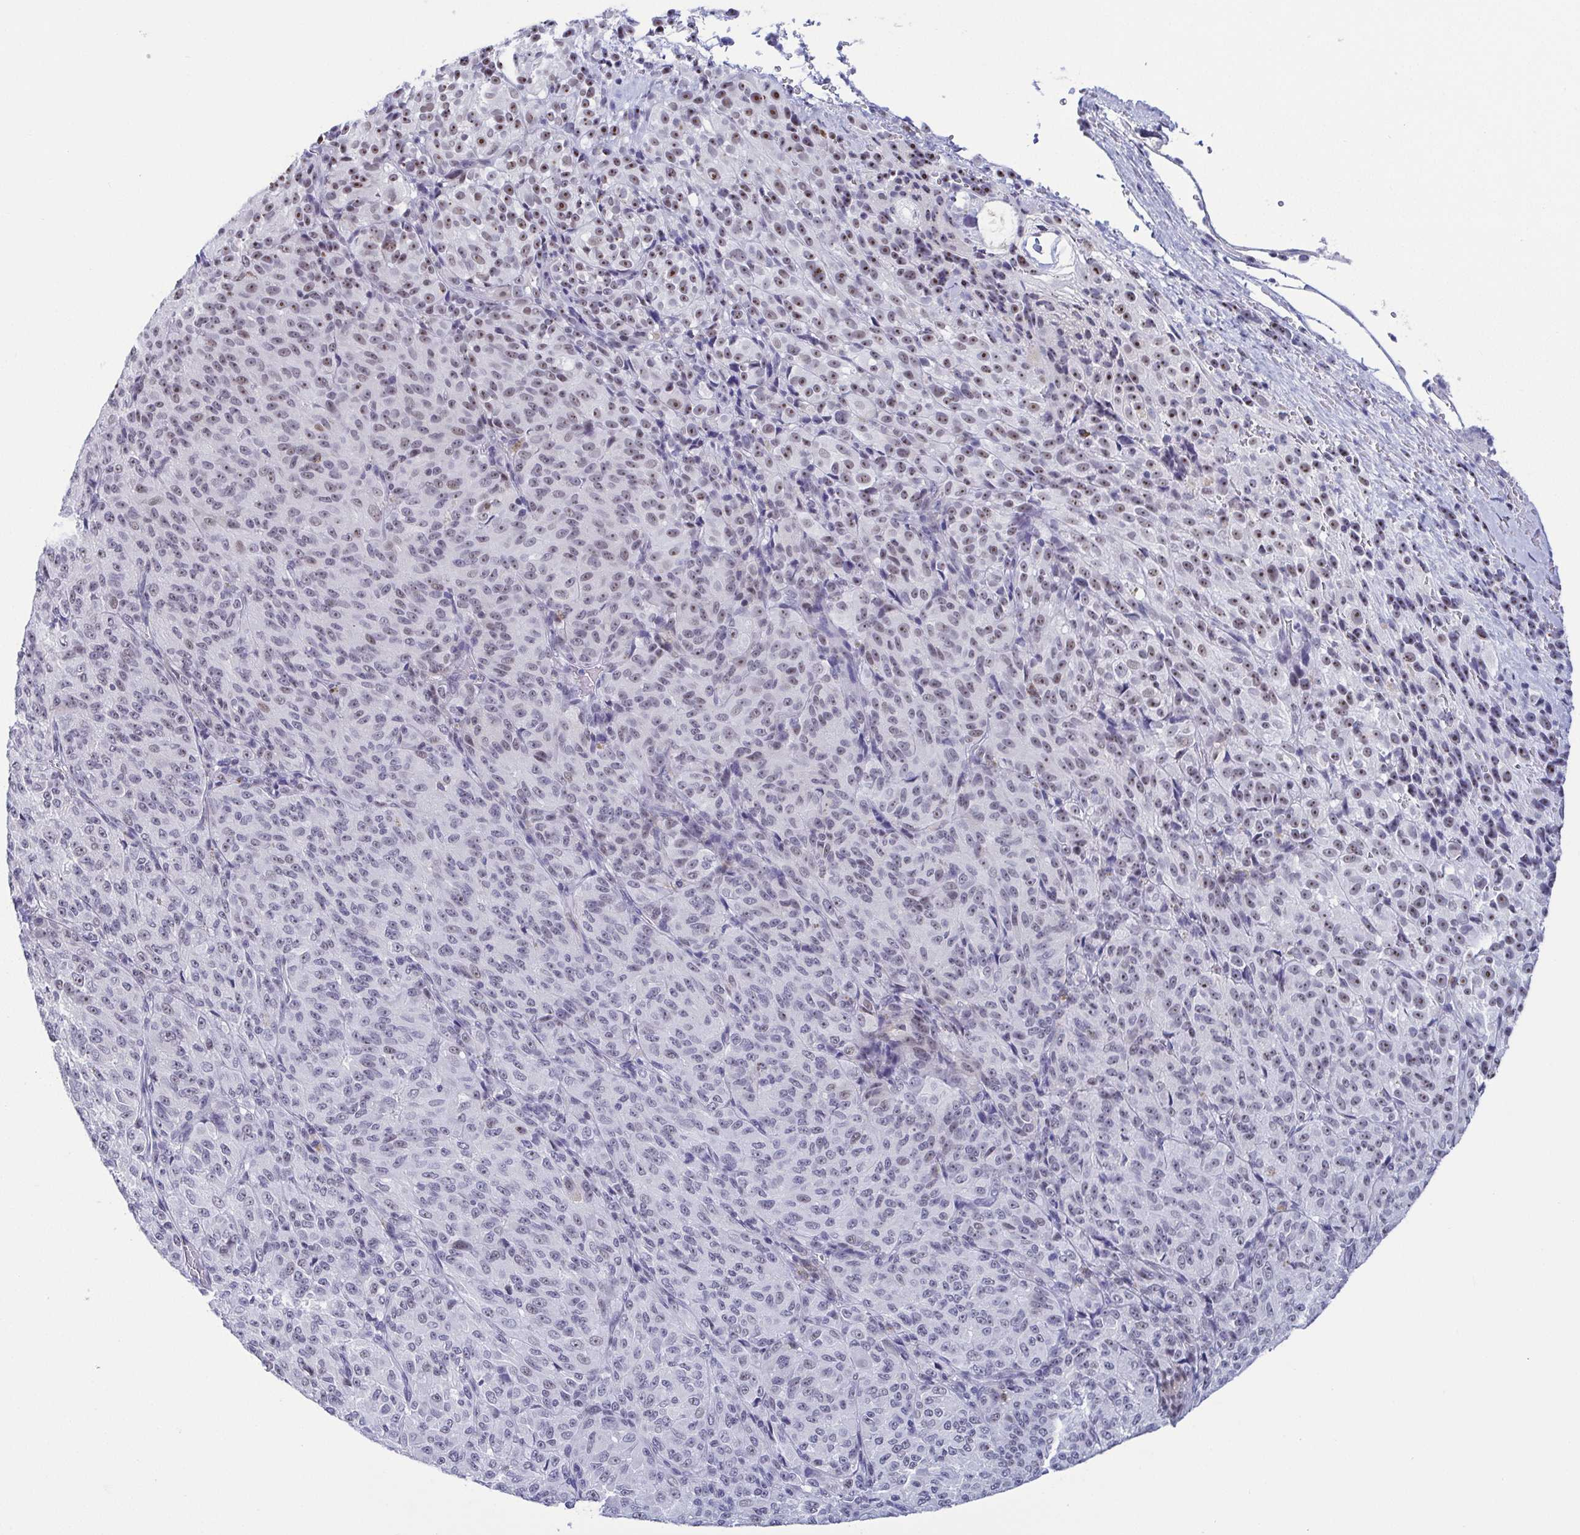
{"staining": {"intensity": "moderate", "quantity": "<25%", "location": "nuclear"}, "tissue": "melanoma", "cell_type": "Tumor cells", "image_type": "cancer", "snomed": [{"axis": "morphology", "description": "Malignant melanoma, Metastatic site"}, {"axis": "topography", "description": "Brain"}], "caption": "Malignant melanoma (metastatic site) was stained to show a protein in brown. There is low levels of moderate nuclear expression in about <25% of tumor cells. (IHC, brightfield microscopy, high magnification).", "gene": "BZW1", "patient": {"sex": "female", "age": 56}}